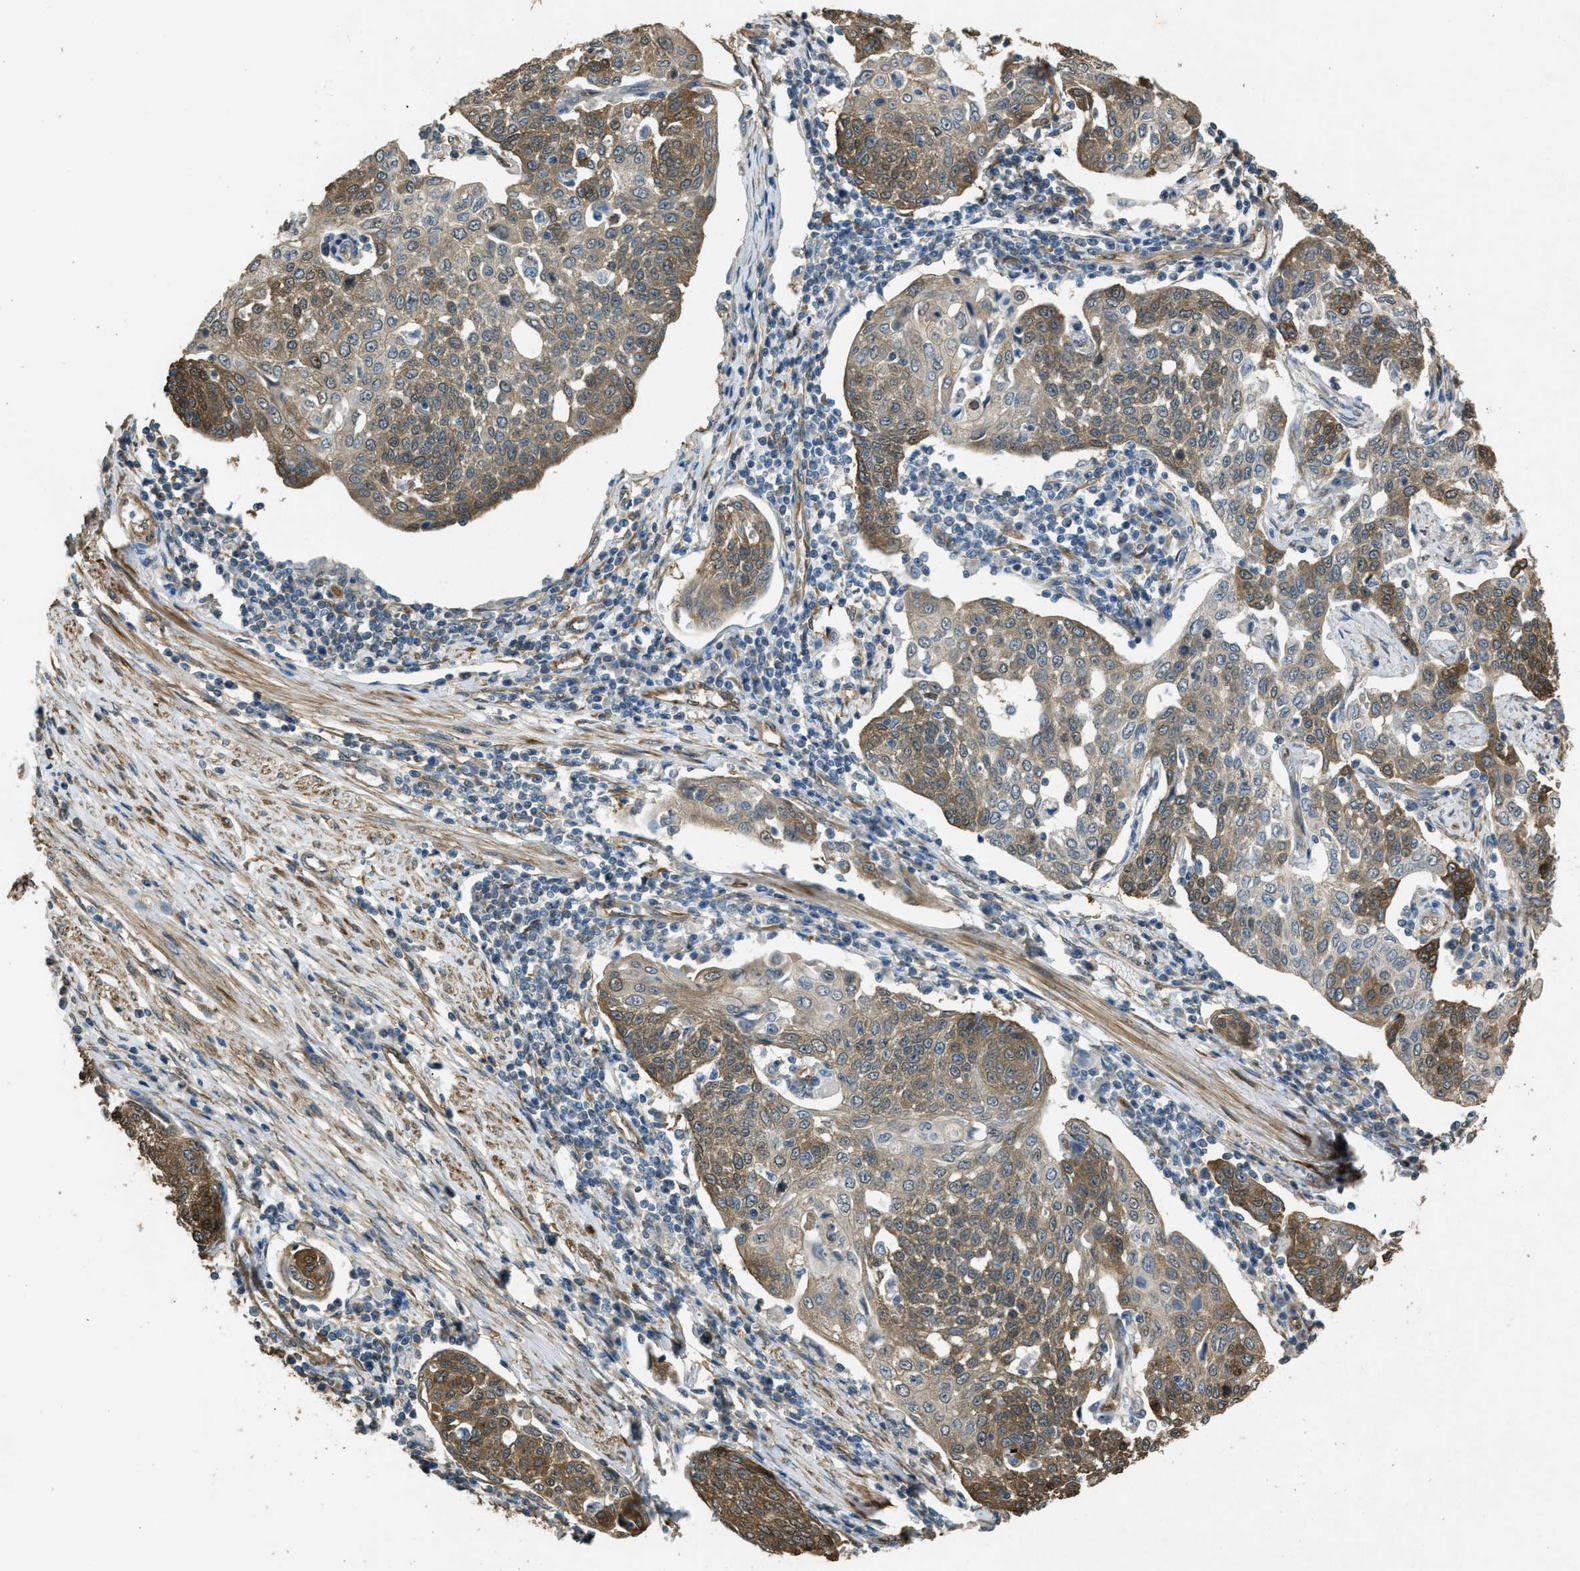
{"staining": {"intensity": "moderate", "quantity": "25%-75%", "location": "cytoplasmic/membranous"}, "tissue": "cervical cancer", "cell_type": "Tumor cells", "image_type": "cancer", "snomed": [{"axis": "morphology", "description": "Squamous cell carcinoma, NOS"}, {"axis": "topography", "description": "Cervix"}], "caption": "Immunohistochemistry histopathology image of cervical cancer stained for a protein (brown), which reveals medium levels of moderate cytoplasmic/membranous positivity in about 25%-75% of tumor cells.", "gene": "BAG3", "patient": {"sex": "female", "age": 34}}